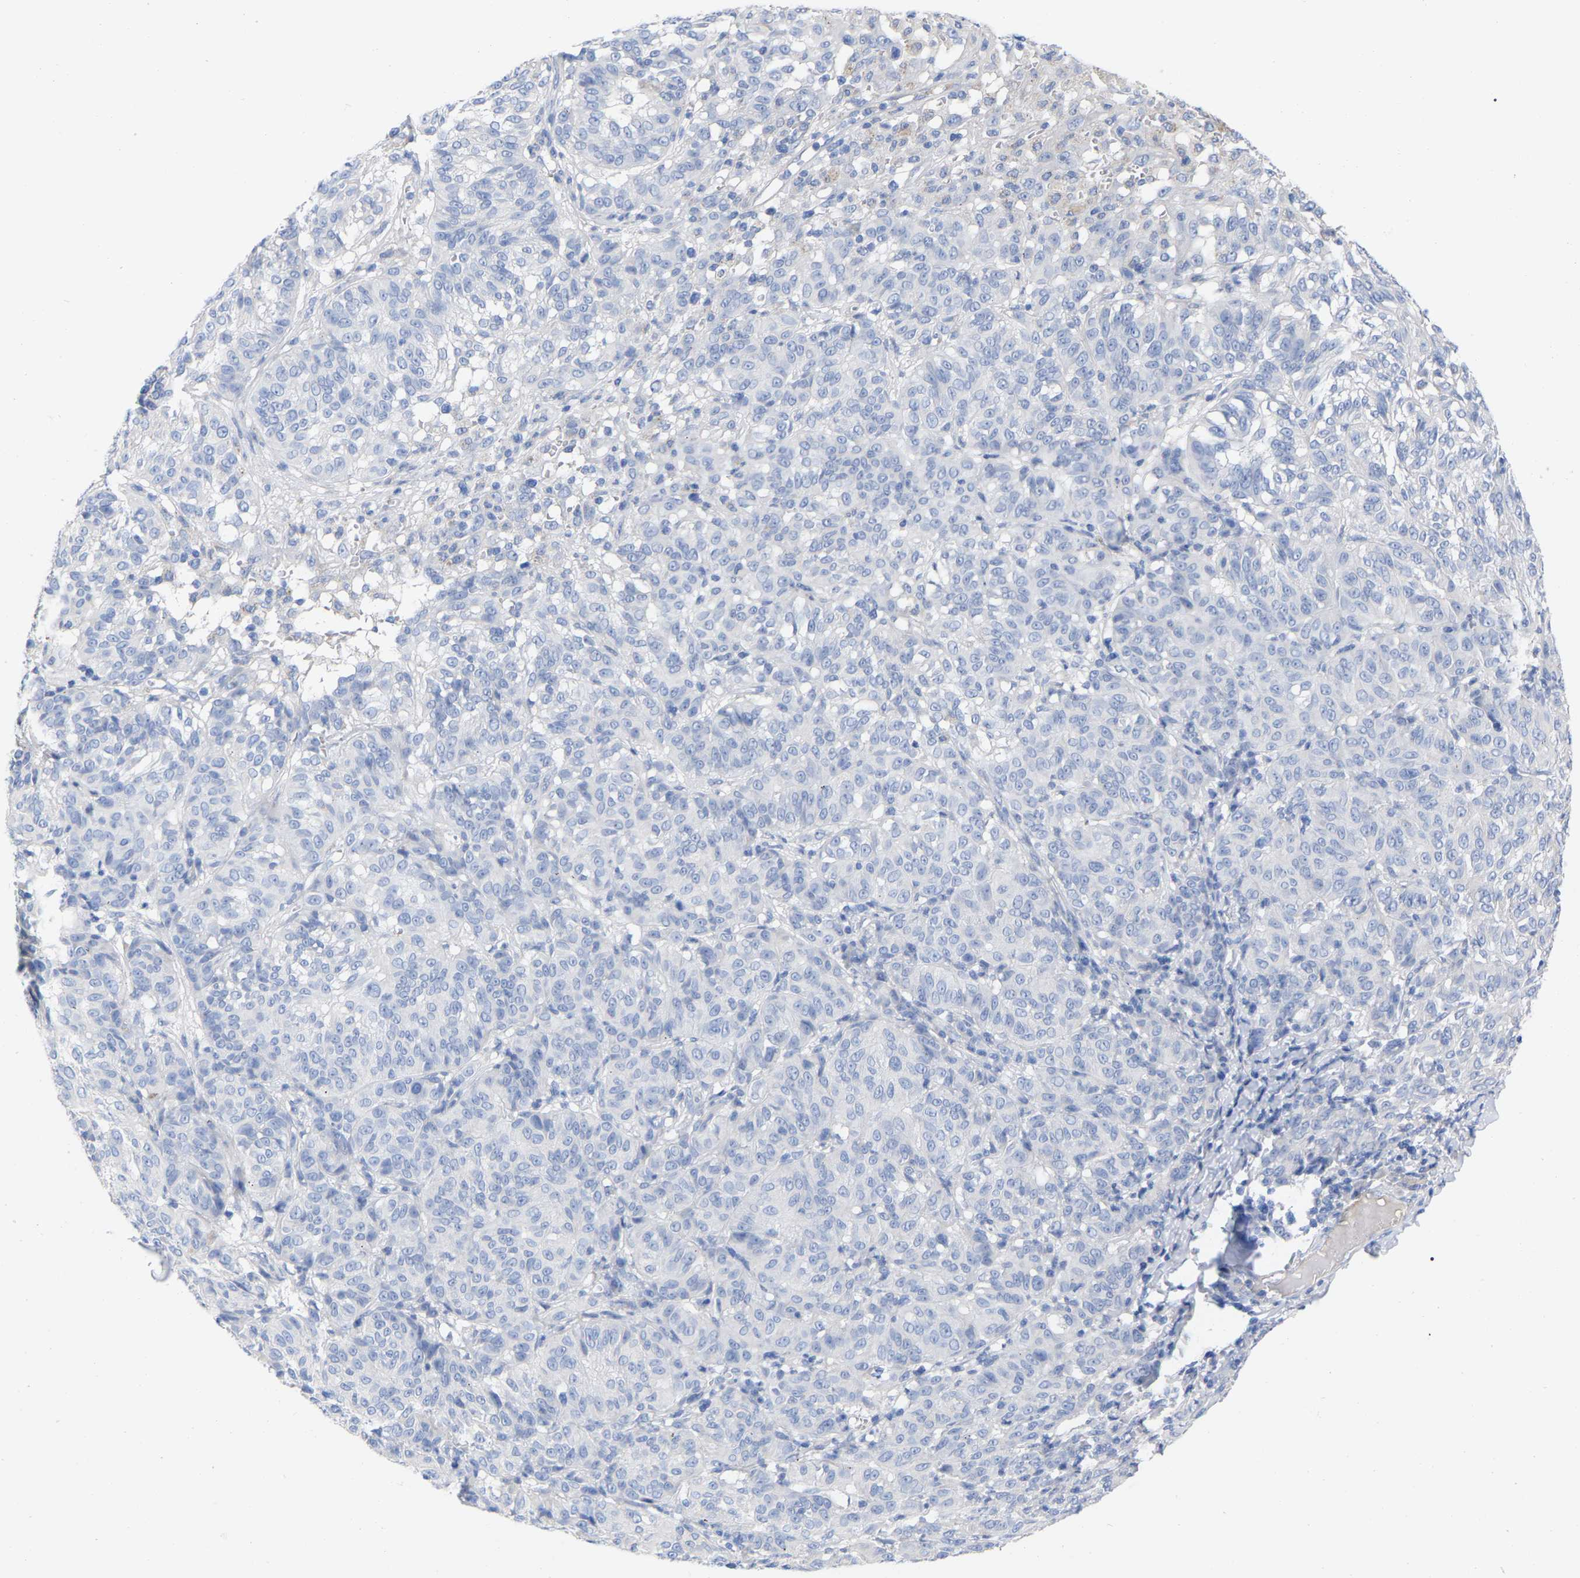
{"staining": {"intensity": "negative", "quantity": "none", "location": "none"}, "tissue": "melanoma", "cell_type": "Tumor cells", "image_type": "cancer", "snomed": [{"axis": "morphology", "description": "Malignant melanoma, NOS"}, {"axis": "topography", "description": "Skin"}], "caption": "IHC of human melanoma displays no positivity in tumor cells.", "gene": "HAPLN1", "patient": {"sex": "female", "age": 72}}